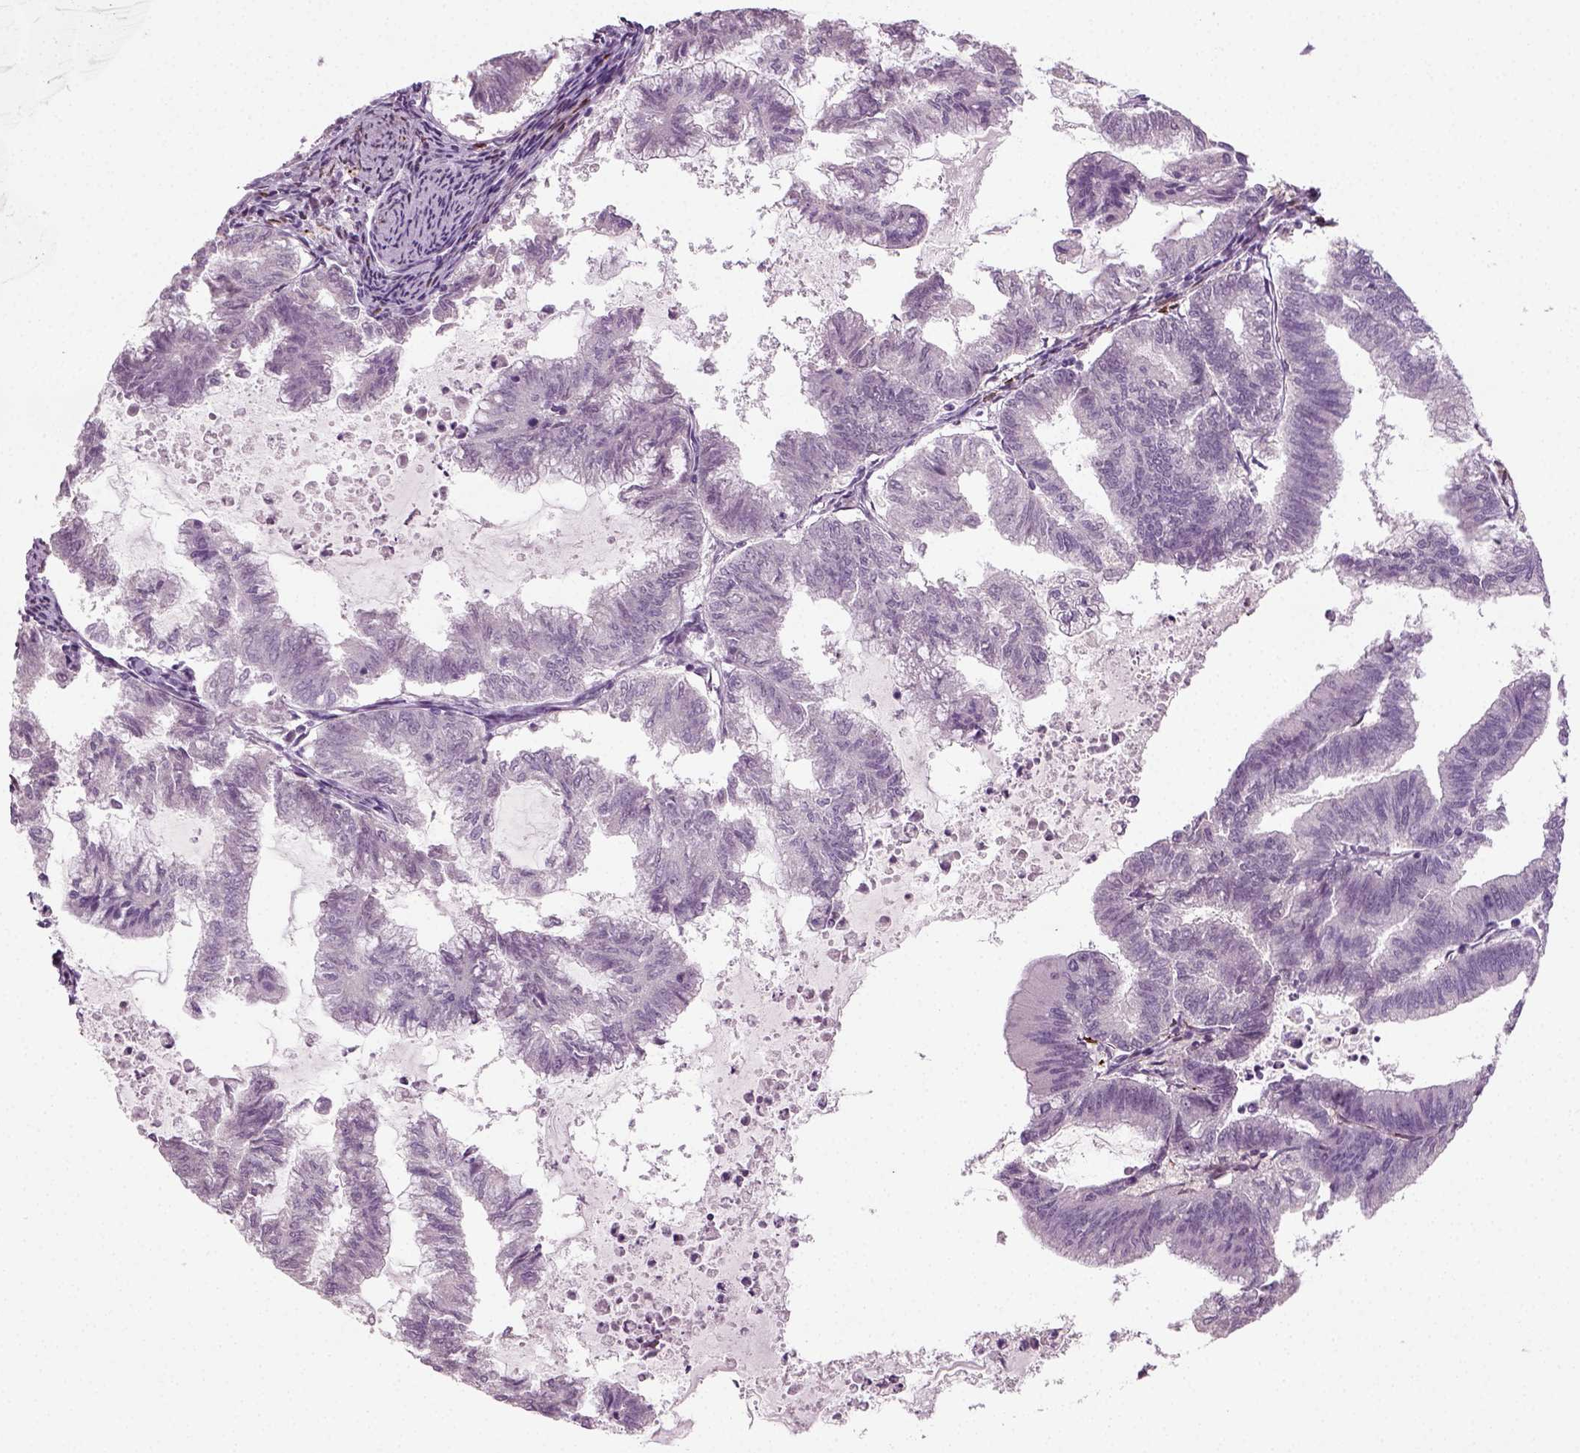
{"staining": {"intensity": "negative", "quantity": "none", "location": "none"}, "tissue": "endometrial cancer", "cell_type": "Tumor cells", "image_type": "cancer", "snomed": [{"axis": "morphology", "description": "Adenocarcinoma, NOS"}, {"axis": "topography", "description": "Endometrium"}], "caption": "Endometrial cancer was stained to show a protein in brown. There is no significant expression in tumor cells. (IHC, brightfield microscopy, high magnification).", "gene": "SYNGAP1", "patient": {"sex": "female", "age": 79}}